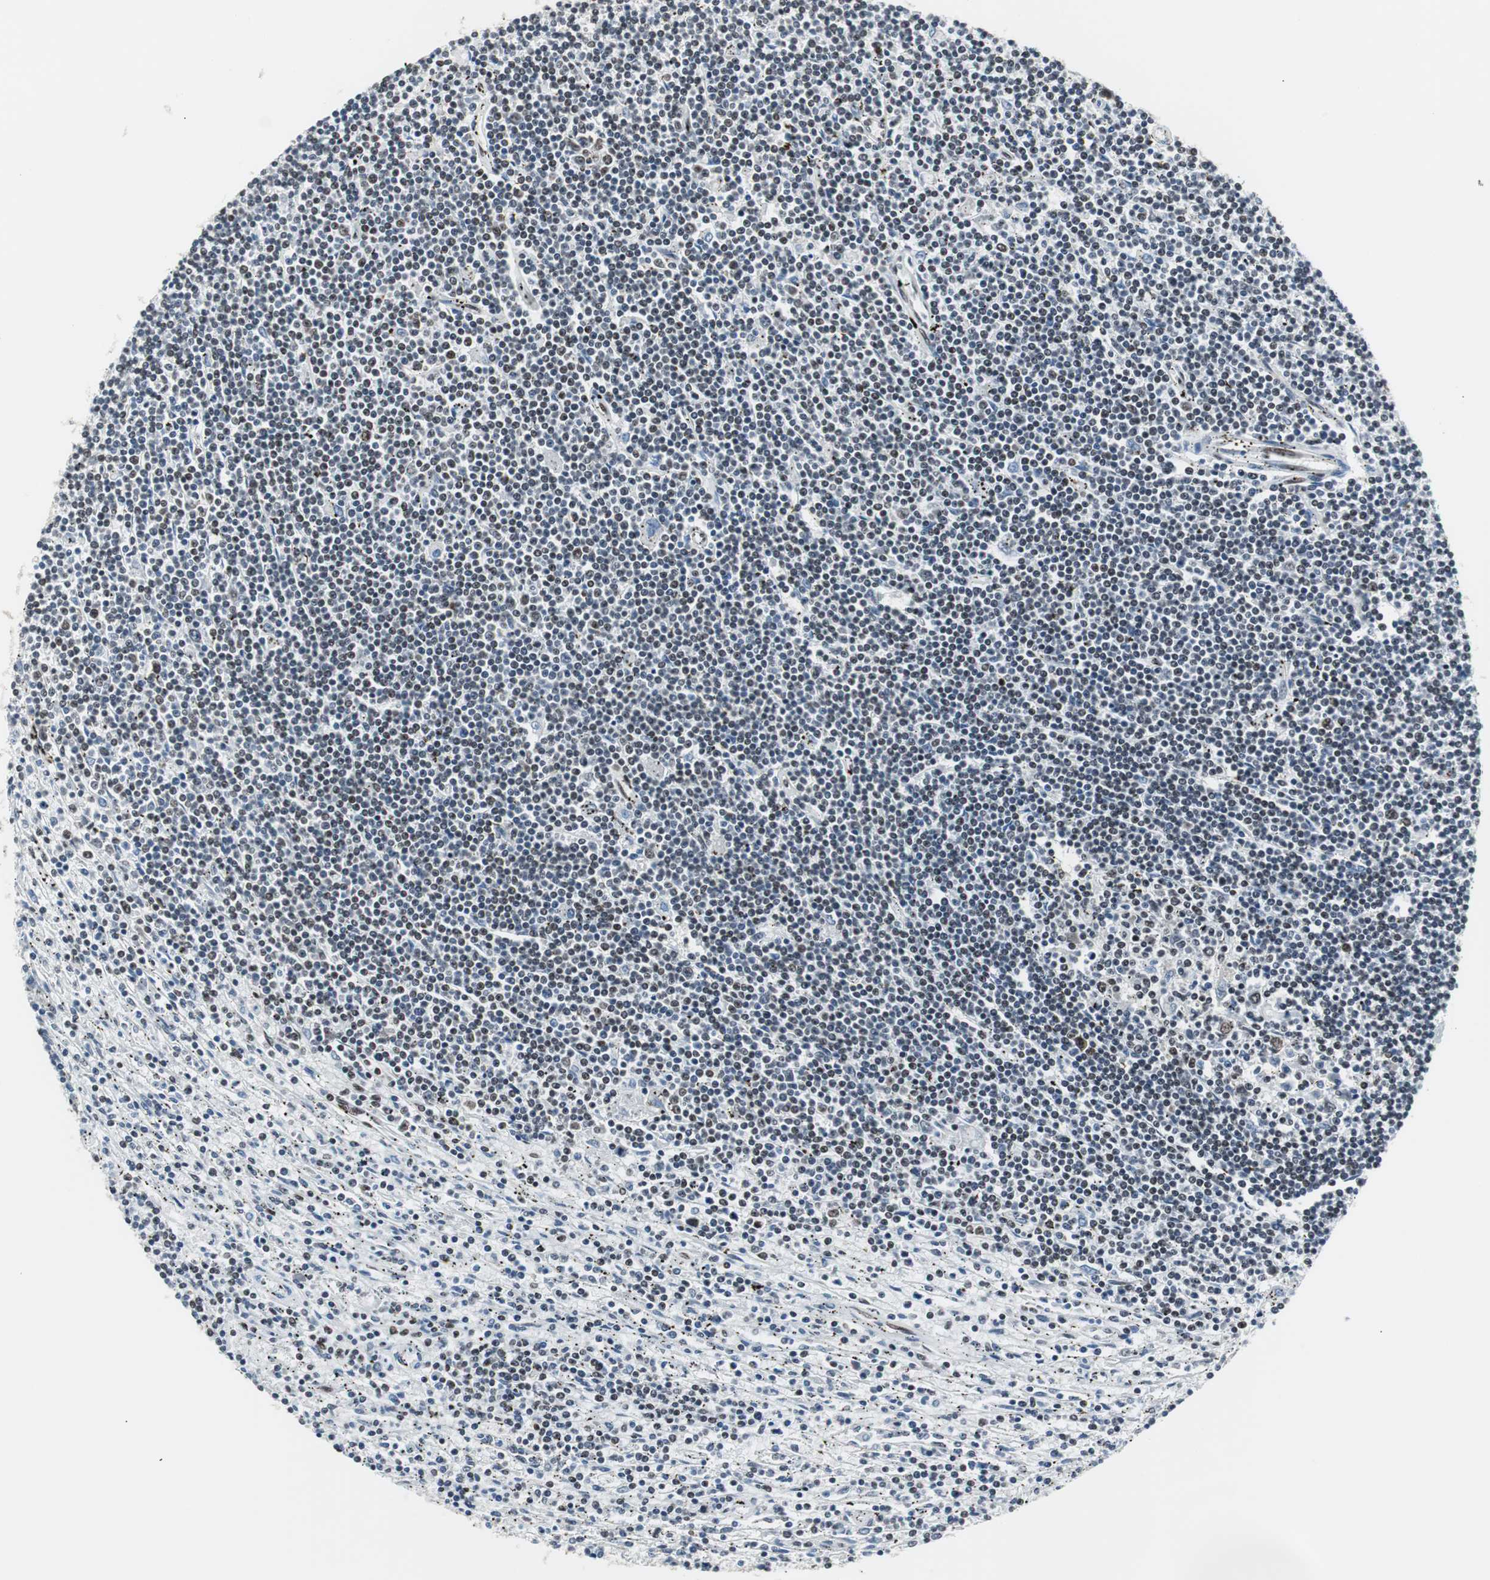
{"staining": {"intensity": "moderate", "quantity": "25%-75%", "location": "nuclear"}, "tissue": "lymphoma", "cell_type": "Tumor cells", "image_type": "cancer", "snomed": [{"axis": "morphology", "description": "Malignant lymphoma, non-Hodgkin's type, Low grade"}, {"axis": "topography", "description": "Spleen"}], "caption": "Moderate nuclear protein staining is identified in approximately 25%-75% of tumor cells in lymphoma.", "gene": "XRCC1", "patient": {"sex": "male", "age": 76}}